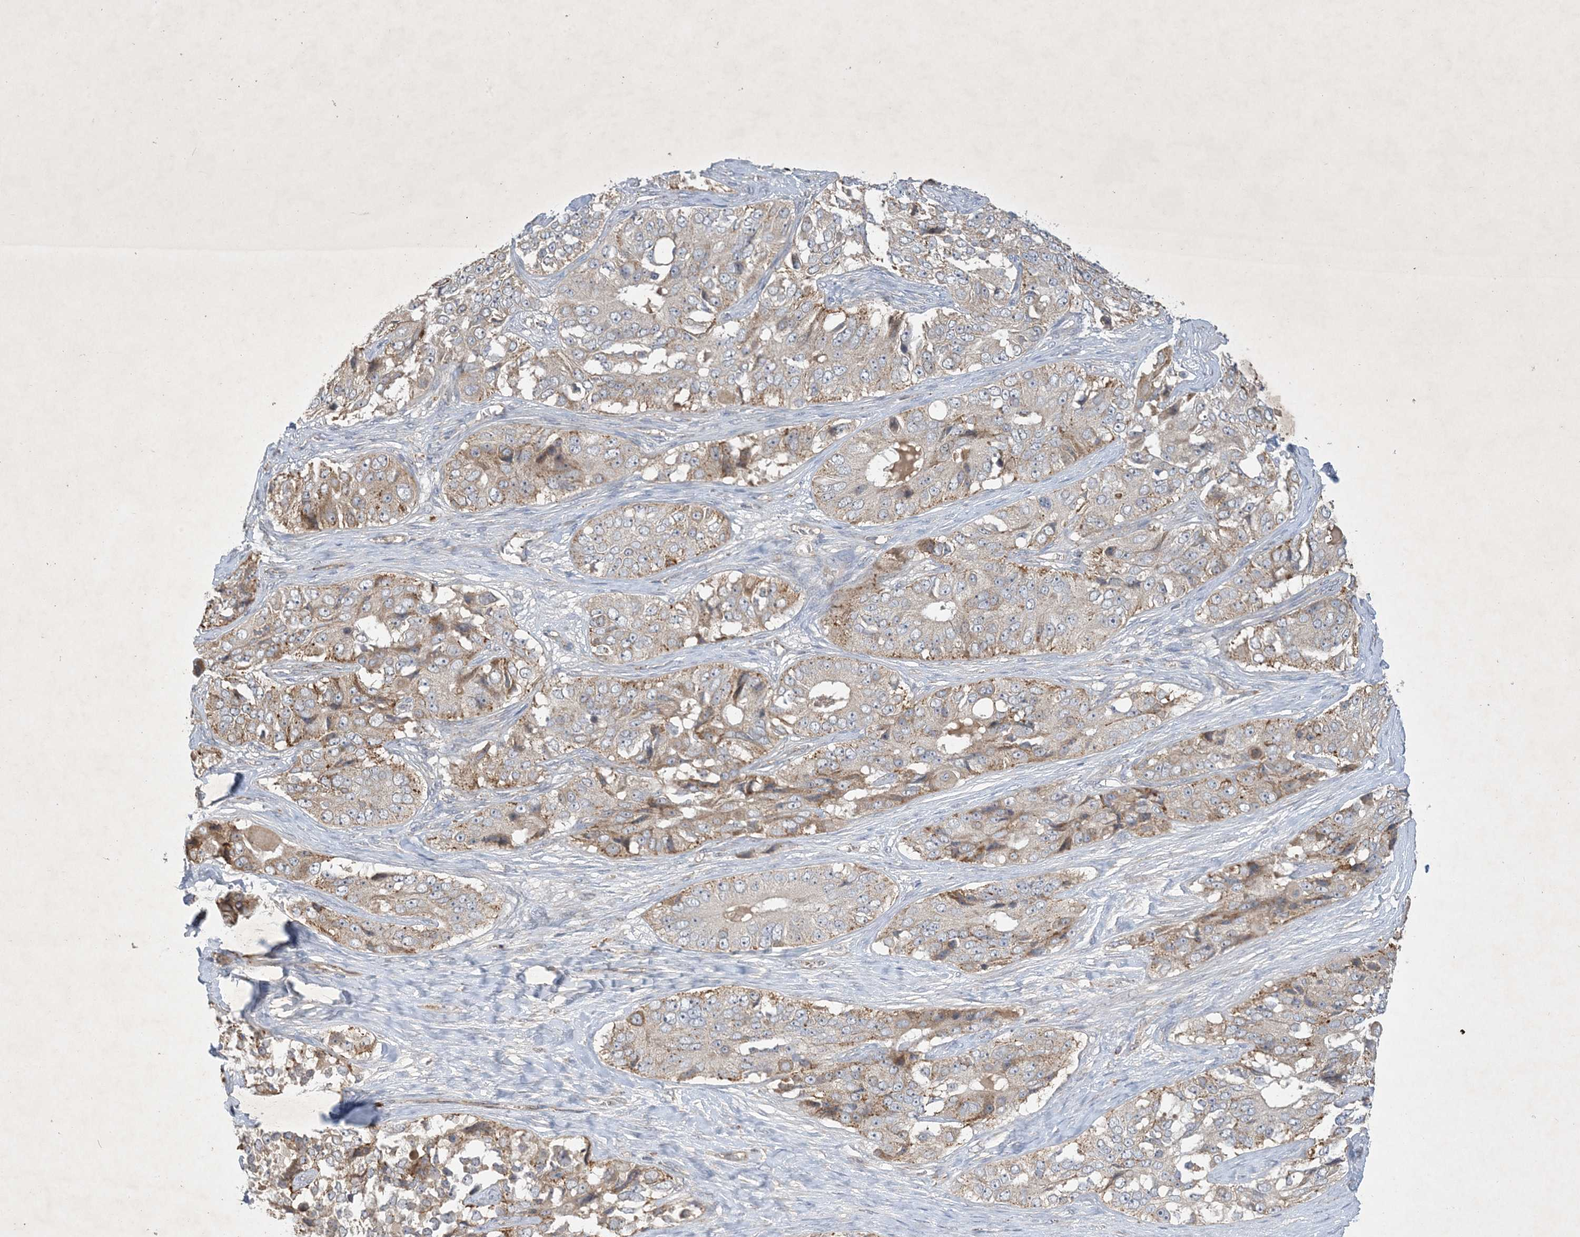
{"staining": {"intensity": "moderate", "quantity": "<25%", "location": "cytoplasmic/membranous"}, "tissue": "ovarian cancer", "cell_type": "Tumor cells", "image_type": "cancer", "snomed": [{"axis": "morphology", "description": "Carcinoma, endometroid"}, {"axis": "topography", "description": "Ovary"}], "caption": "Immunohistochemical staining of human ovarian cancer demonstrates low levels of moderate cytoplasmic/membranous staining in approximately <25% of tumor cells.", "gene": "MRPS18A", "patient": {"sex": "female", "age": 51}}